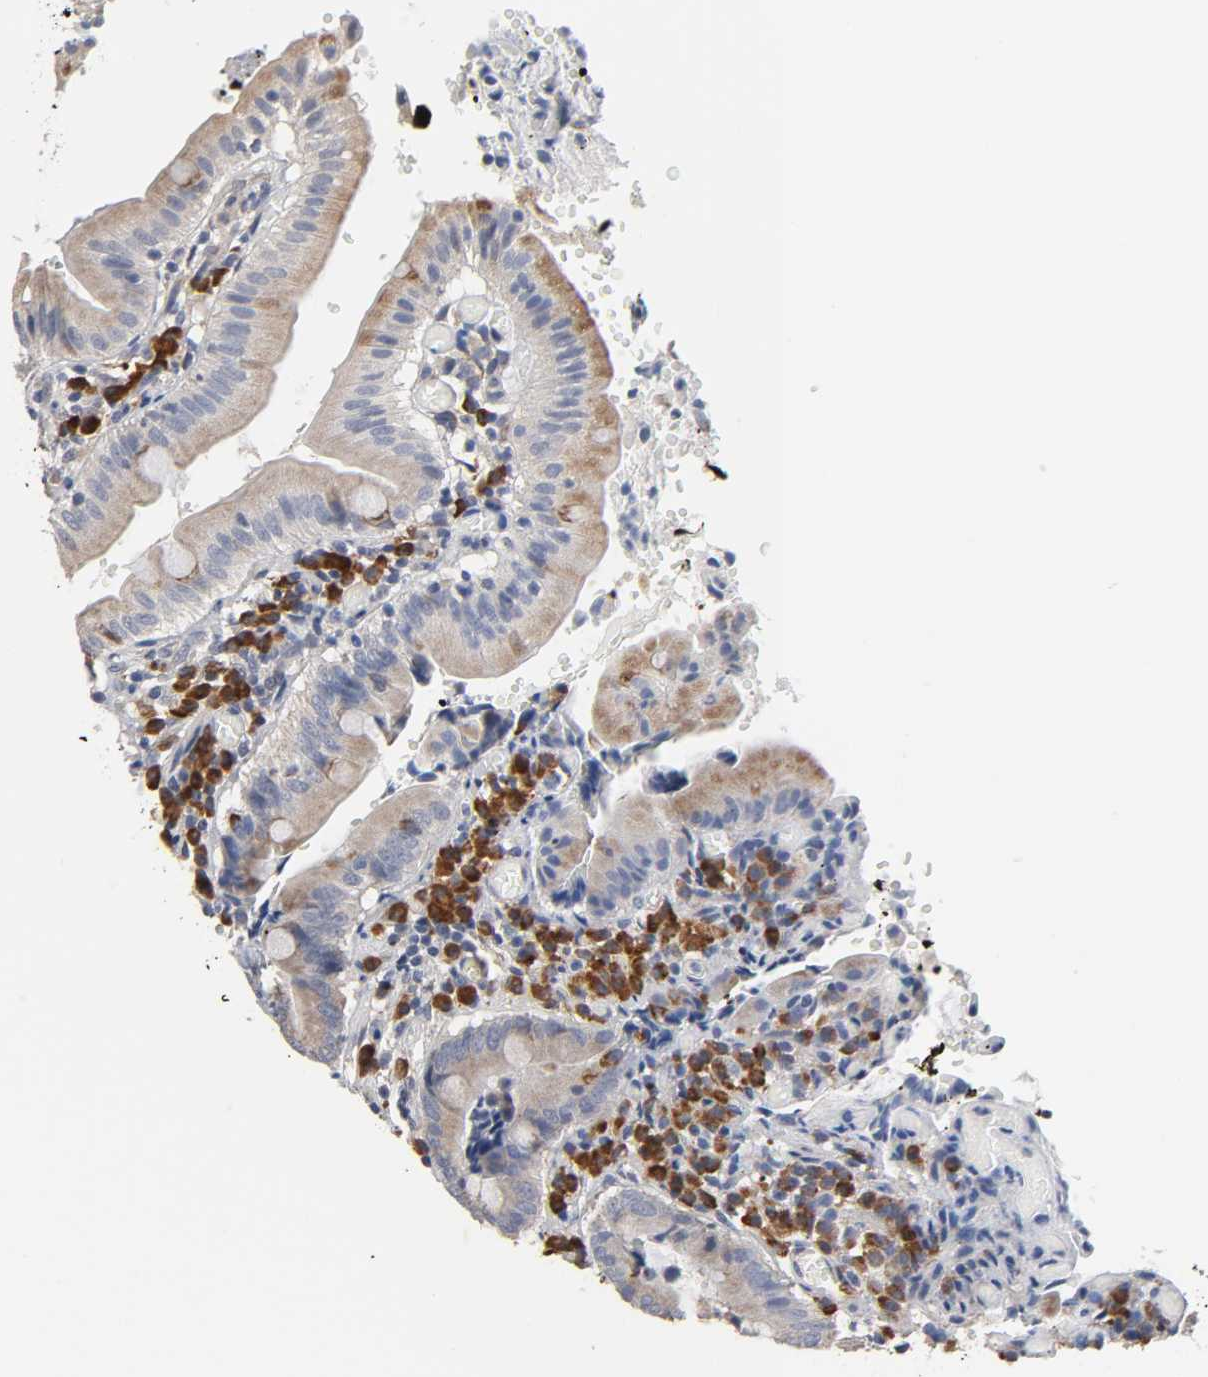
{"staining": {"intensity": "weak", "quantity": ">75%", "location": "cytoplasmic/membranous"}, "tissue": "small intestine", "cell_type": "Glandular cells", "image_type": "normal", "snomed": [{"axis": "morphology", "description": "Normal tissue, NOS"}, {"axis": "topography", "description": "Small intestine"}], "caption": "Small intestine stained for a protein (brown) exhibits weak cytoplasmic/membranous positive positivity in about >75% of glandular cells.", "gene": "HDLBP", "patient": {"sex": "male", "age": 71}}